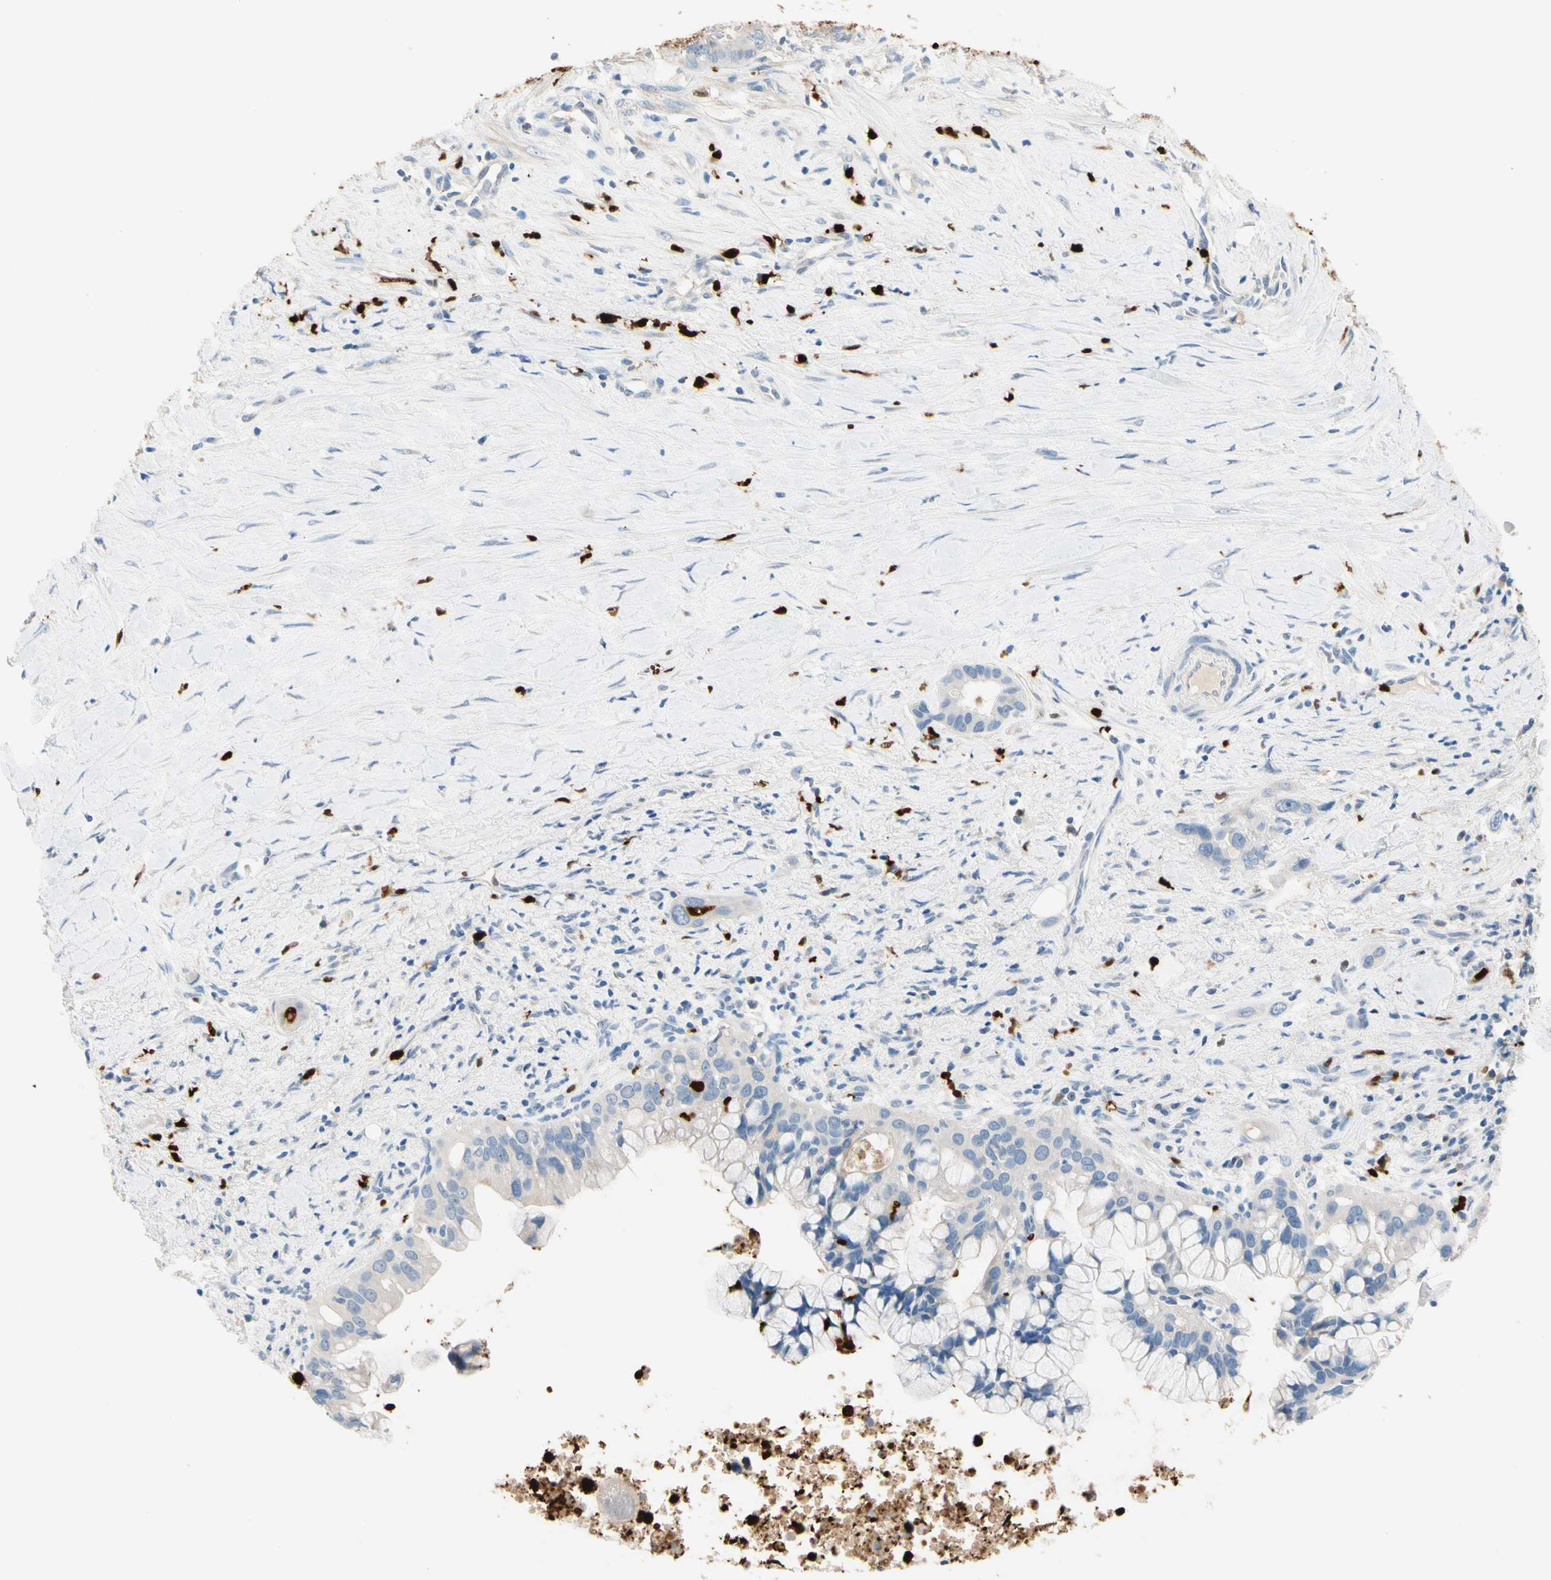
{"staining": {"intensity": "negative", "quantity": "none", "location": "none"}, "tissue": "liver cancer", "cell_type": "Tumor cells", "image_type": "cancer", "snomed": [{"axis": "morphology", "description": "Cholangiocarcinoma"}, {"axis": "topography", "description": "Liver"}], "caption": "A high-resolution photomicrograph shows immunohistochemistry (IHC) staining of cholangiocarcinoma (liver), which reveals no significant expression in tumor cells. (DAB (3,3'-diaminobenzidine) immunohistochemistry (IHC), high magnification).", "gene": "TRAF5", "patient": {"sex": "female", "age": 65}}